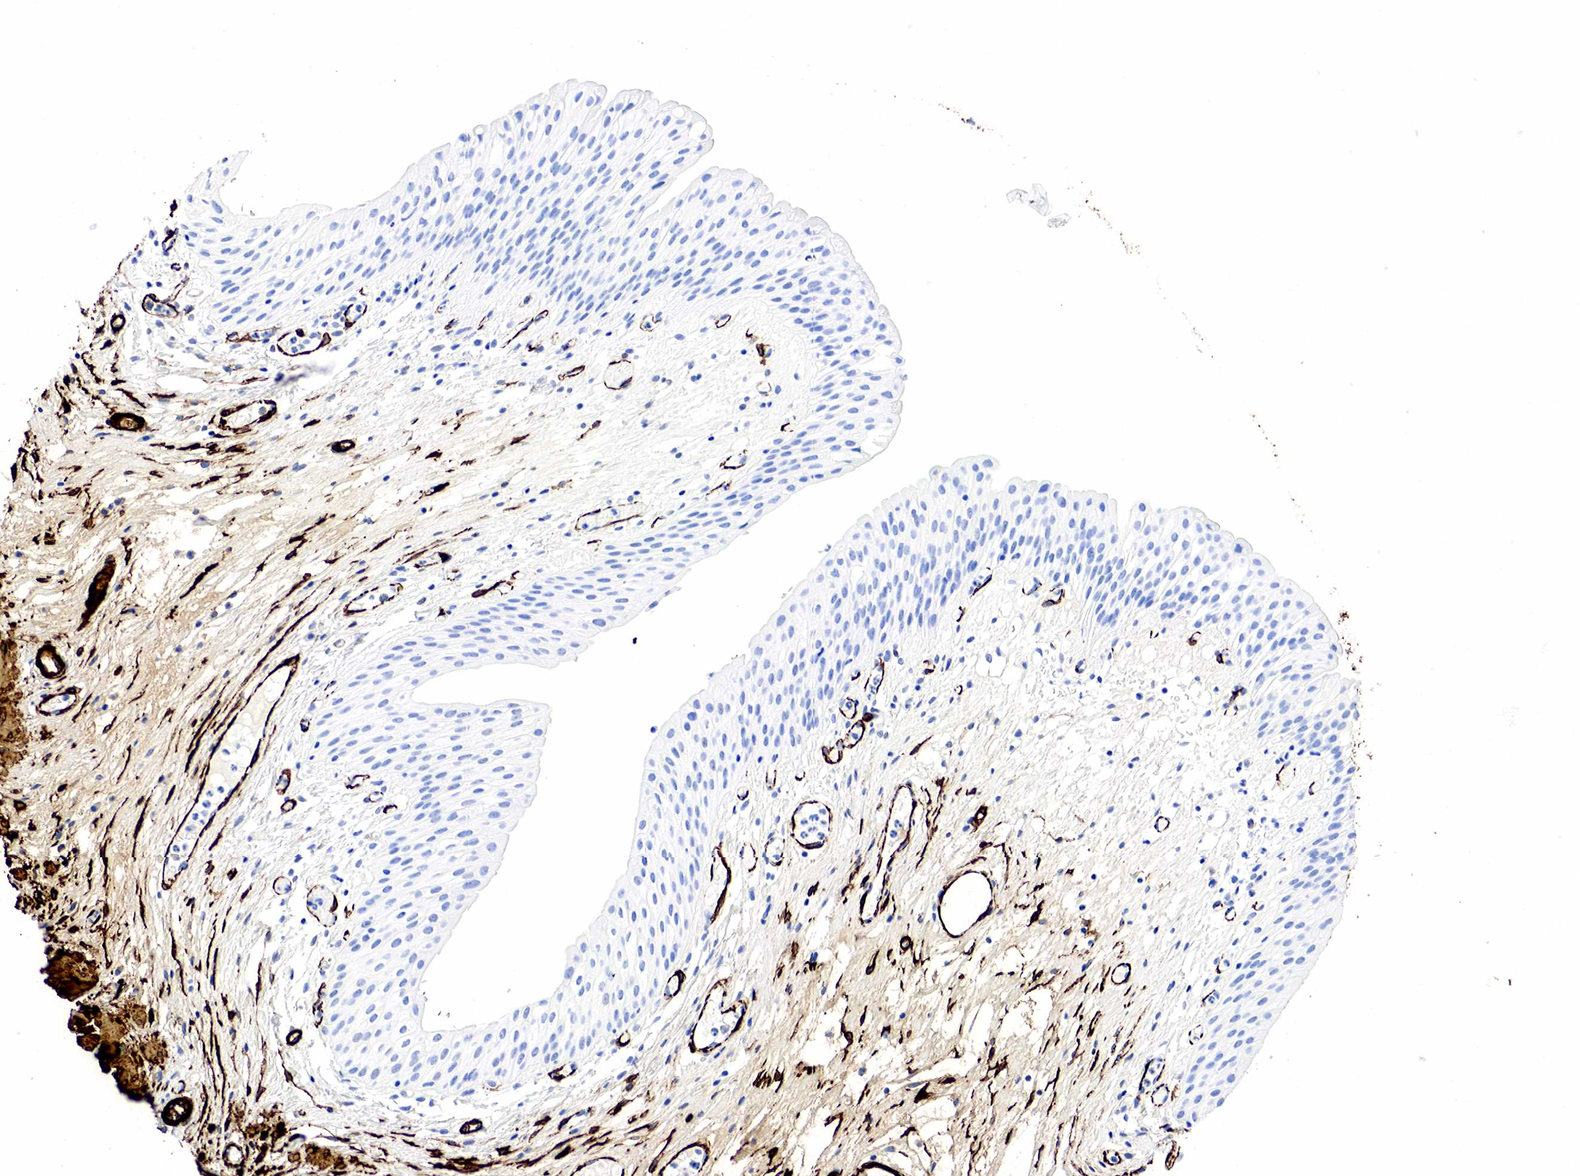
{"staining": {"intensity": "negative", "quantity": "none", "location": "none"}, "tissue": "urinary bladder", "cell_type": "Urothelial cells", "image_type": "normal", "snomed": [{"axis": "morphology", "description": "Normal tissue, NOS"}, {"axis": "topography", "description": "Urinary bladder"}], "caption": "A photomicrograph of urinary bladder stained for a protein displays no brown staining in urothelial cells.", "gene": "ACTA2", "patient": {"sex": "male", "age": 48}}